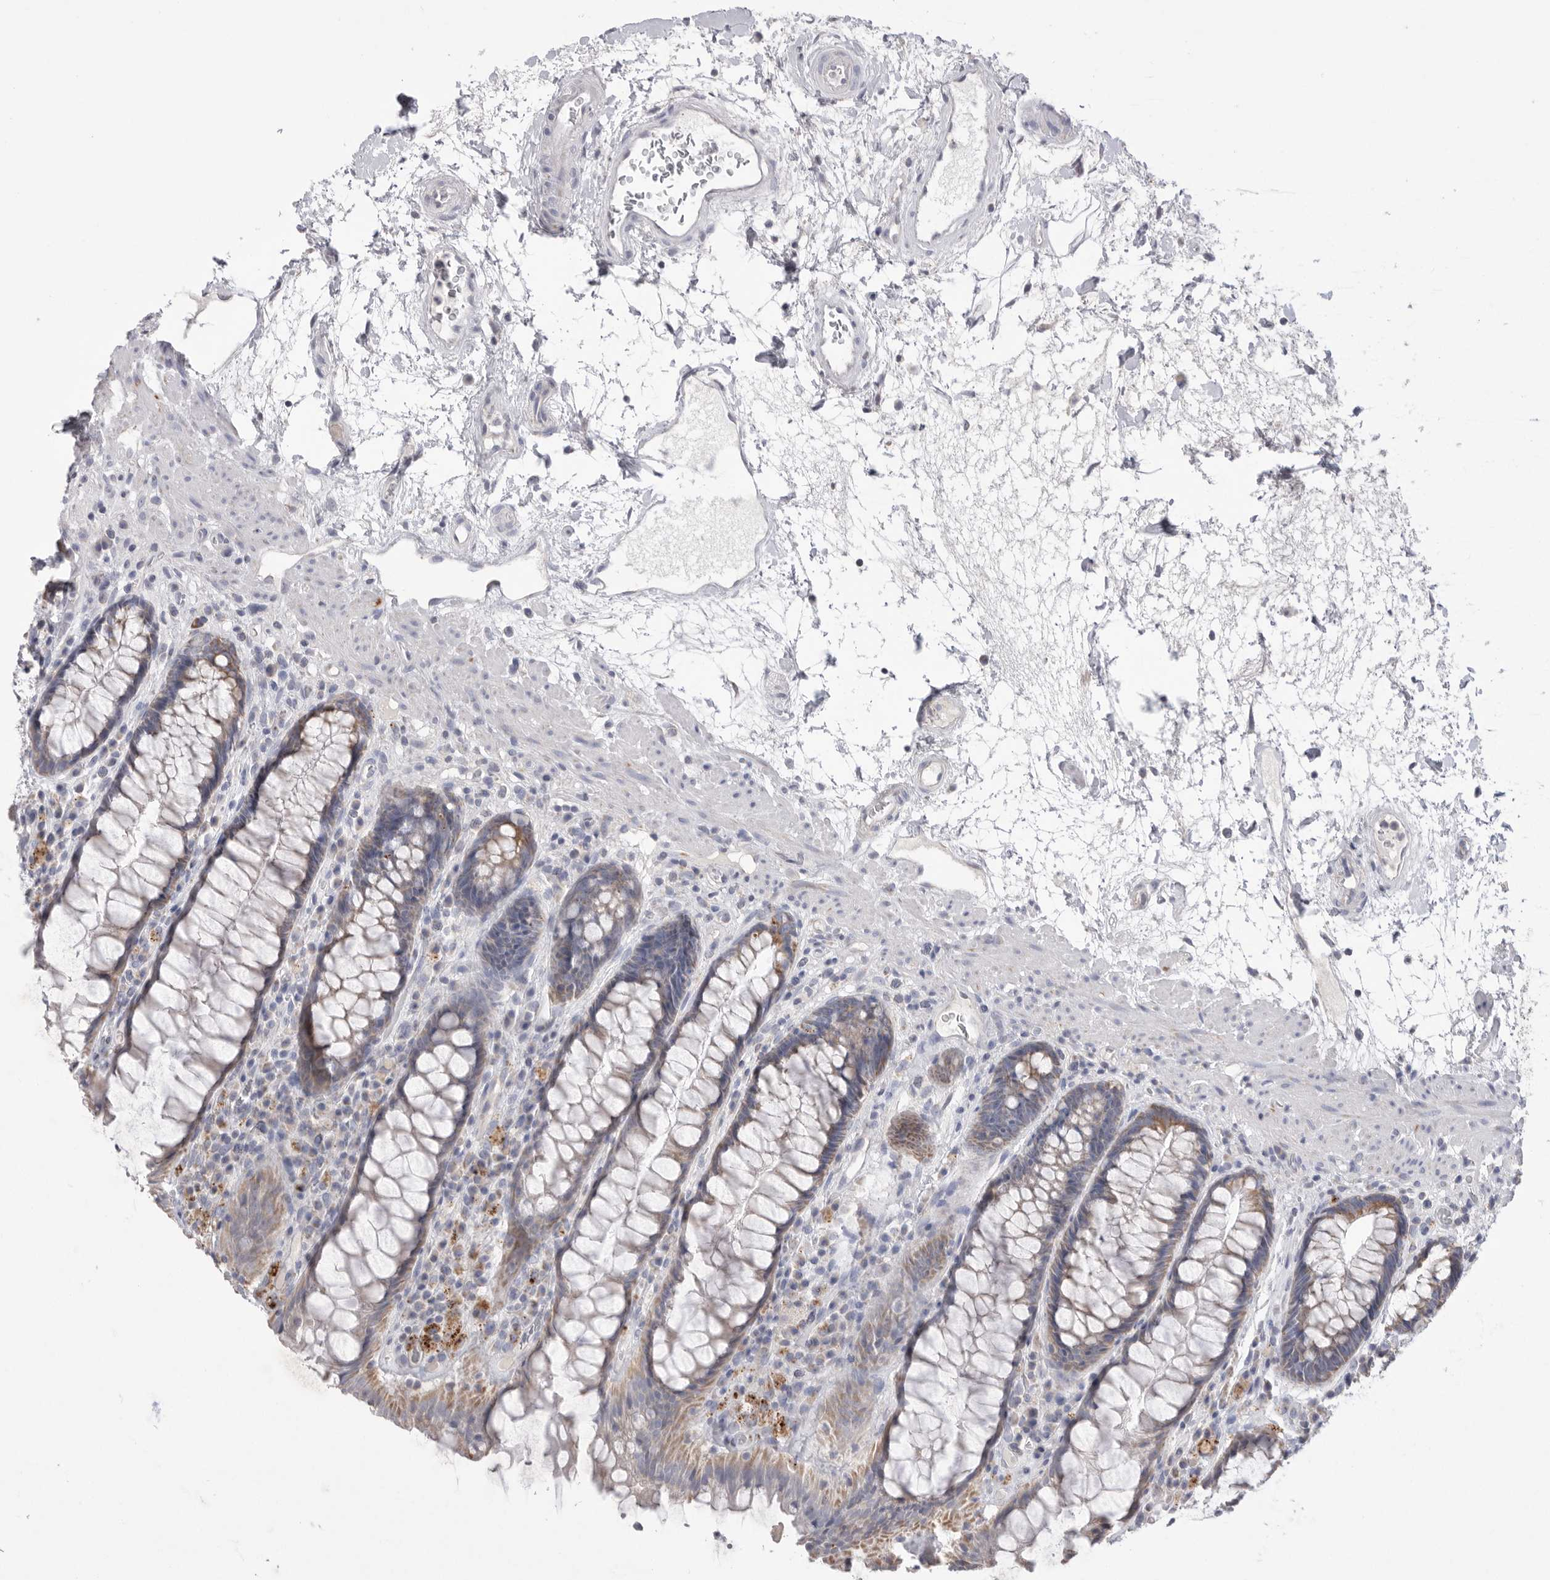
{"staining": {"intensity": "weak", "quantity": "25%-75%", "location": "cytoplasmic/membranous"}, "tissue": "rectum", "cell_type": "Glandular cells", "image_type": "normal", "snomed": [{"axis": "morphology", "description": "Normal tissue, NOS"}, {"axis": "topography", "description": "Rectum"}], "caption": "Glandular cells exhibit low levels of weak cytoplasmic/membranous staining in about 25%-75% of cells in unremarkable rectum. The protein of interest is stained brown, and the nuclei are stained in blue (DAB (3,3'-diaminobenzidine) IHC with brightfield microscopy, high magnification).", "gene": "VDAC3", "patient": {"sex": "male", "age": 64}}